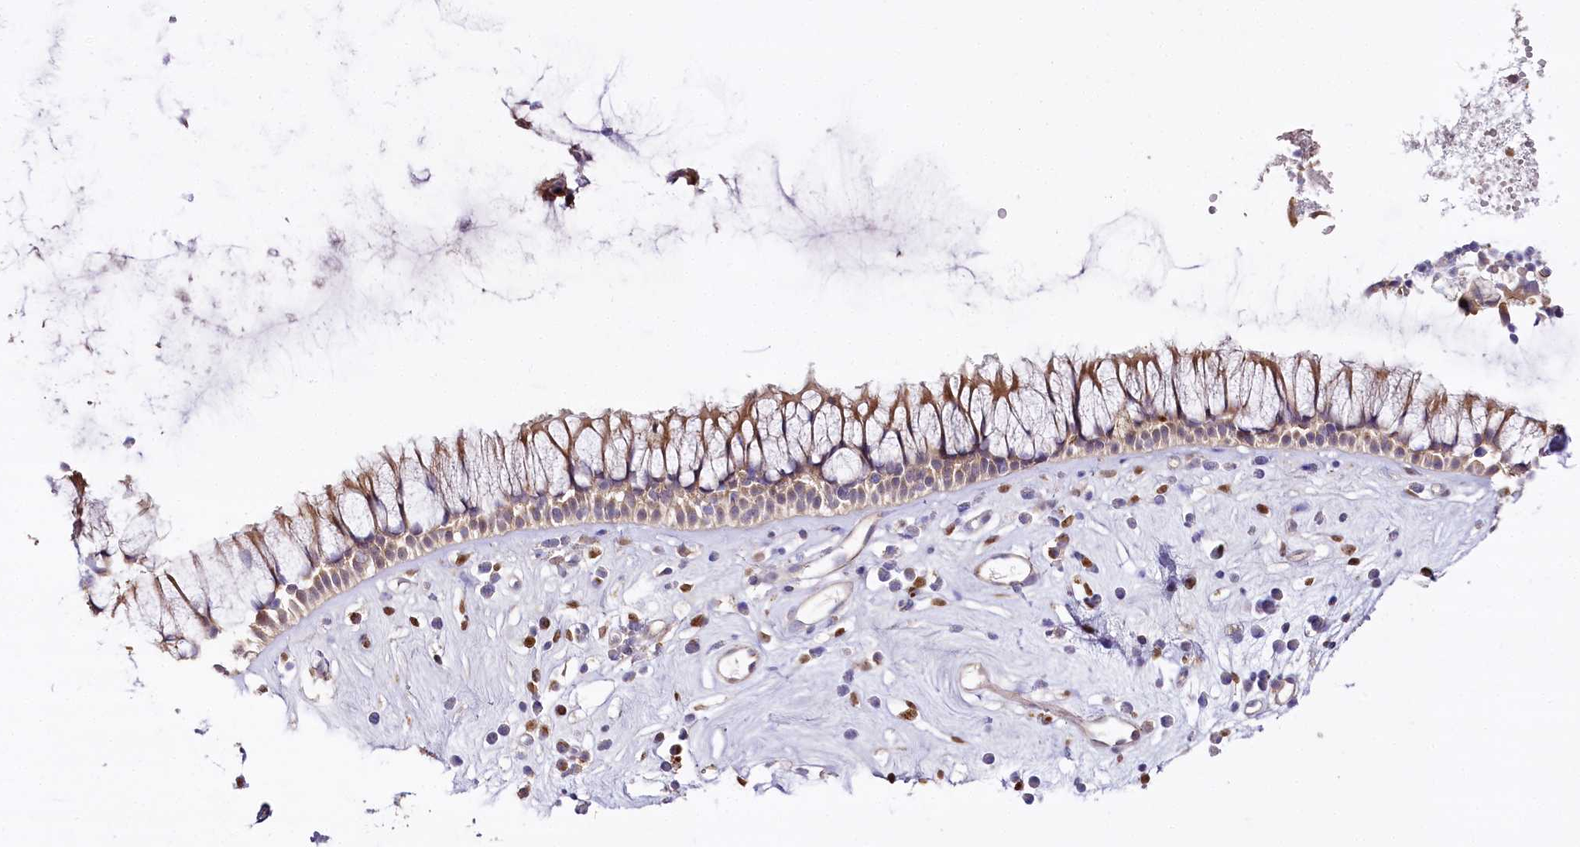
{"staining": {"intensity": "moderate", "quantity": "<25%", "location": "cytoplasmic/membranous"}, "tissue": "nasopharynx", "cell_type": "Respiratory epithelial cells", "image_type": "normal", "snomed": [{"axis": "morphology", "description": "Normal tissue, NOS"}, {"axis": "morphology", "description": "Inflammation, NOS"}, {"axis": "topography", "description": "Nasopharynx"}], "caption": "A high-resolution micrograph shows immunohistochemistry (IHC) staining of normal nasopharynx, which shows moderate cytoplasmic/membranous staining in about <25% of respiratory epithelial cells.", "gene": "ZNF226", "patient": {"sex": "male", "age": 29}}